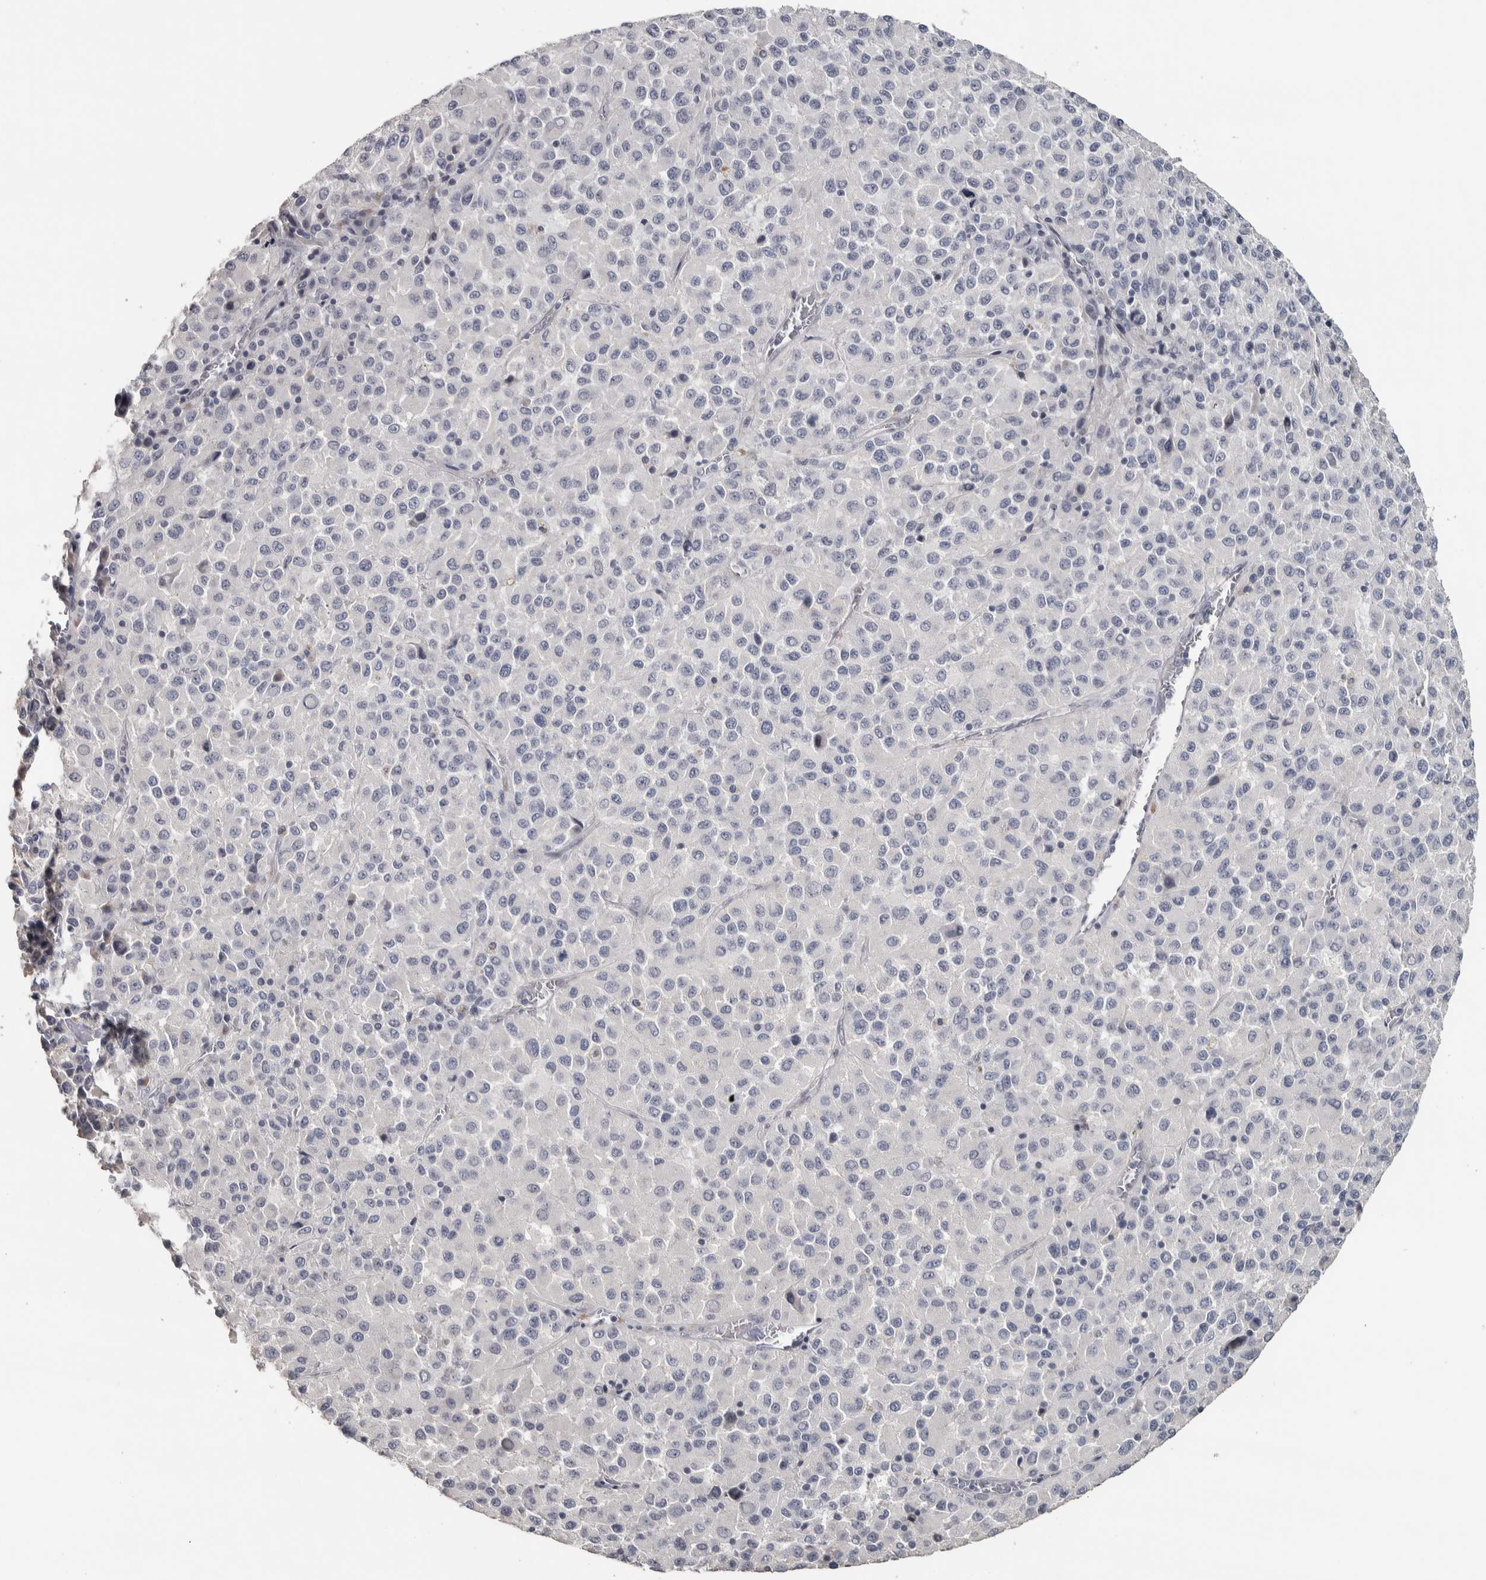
{"staining": {"intensity": "negative", "quantity": "none", "location": "none"}, "tissue": "melanoma", "cell_type": "Tumor cells", "image_type": "cancer", "snomed": [{"axis": "morphology", "description": "Malignant melanoma, Metastatic site"}, {"axis": "topography", "description": "Lung"}], "caption": "IHC of human malignant melanoma (metastatic site) shows no positivity in tumor cells.", "gene": "NECAB1", "patient": {"sex": "male", "age": 64}}